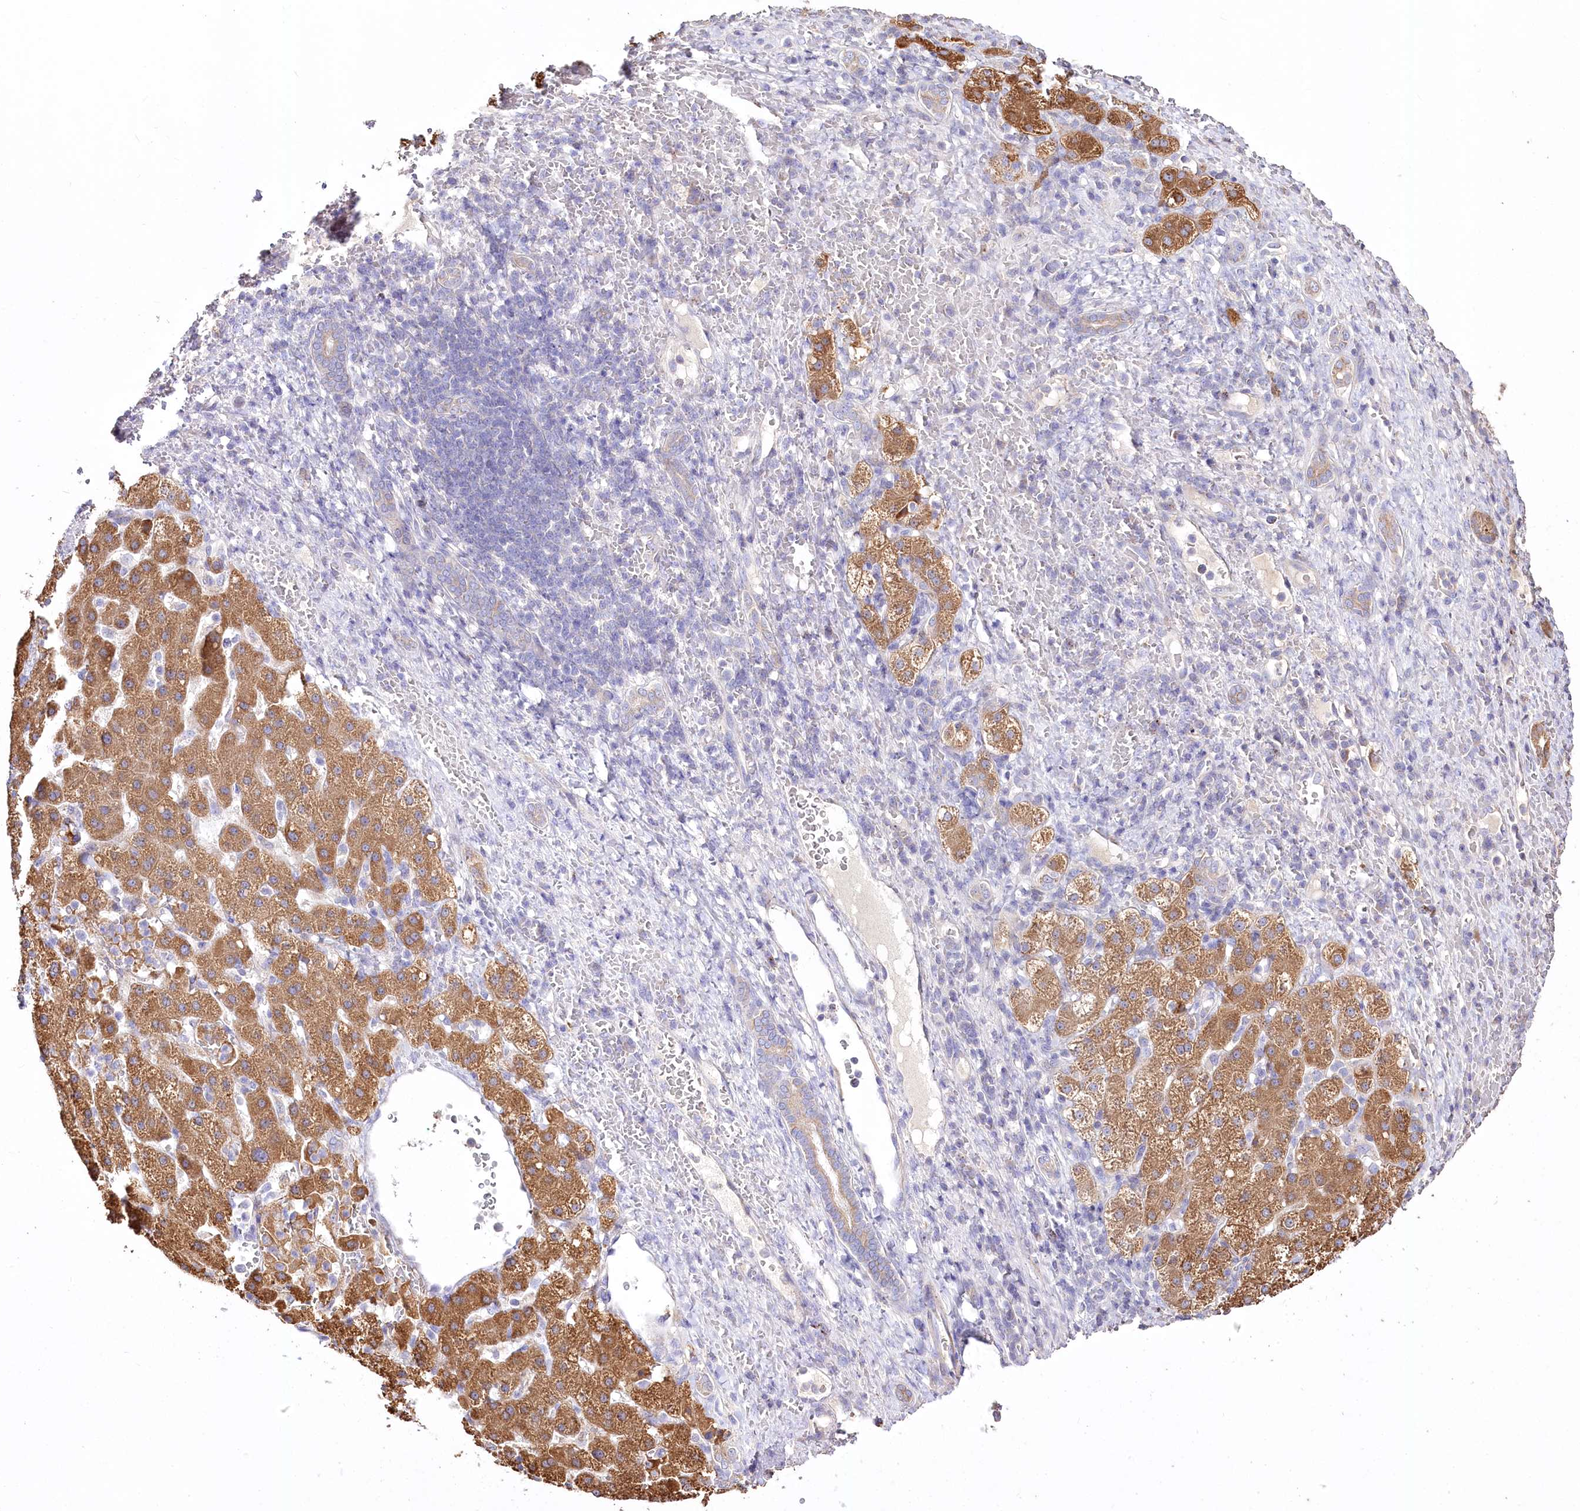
{"staining": {"intensity": "moderate", "quantity": ">75%", "location": "cytoplasmic/membranous"}, "tissue": "liver cancer", "cell_type": "Tumor cells", "image_type": "cancer", "snomed": [{"axis": "morphology", "description": "Carcinoma, Hepatocellular, NOS"}, {"axis": "topography", "description": "Liver"}], "caption": "Immunohistochemical staining of human liver hepatocellular carcinoma reveals moderate cytoplasmic/membranous protein staining in approximately >75% of tumor cells.", "gene": "PTER", "patient": {"sex": "male", "age": 57}}